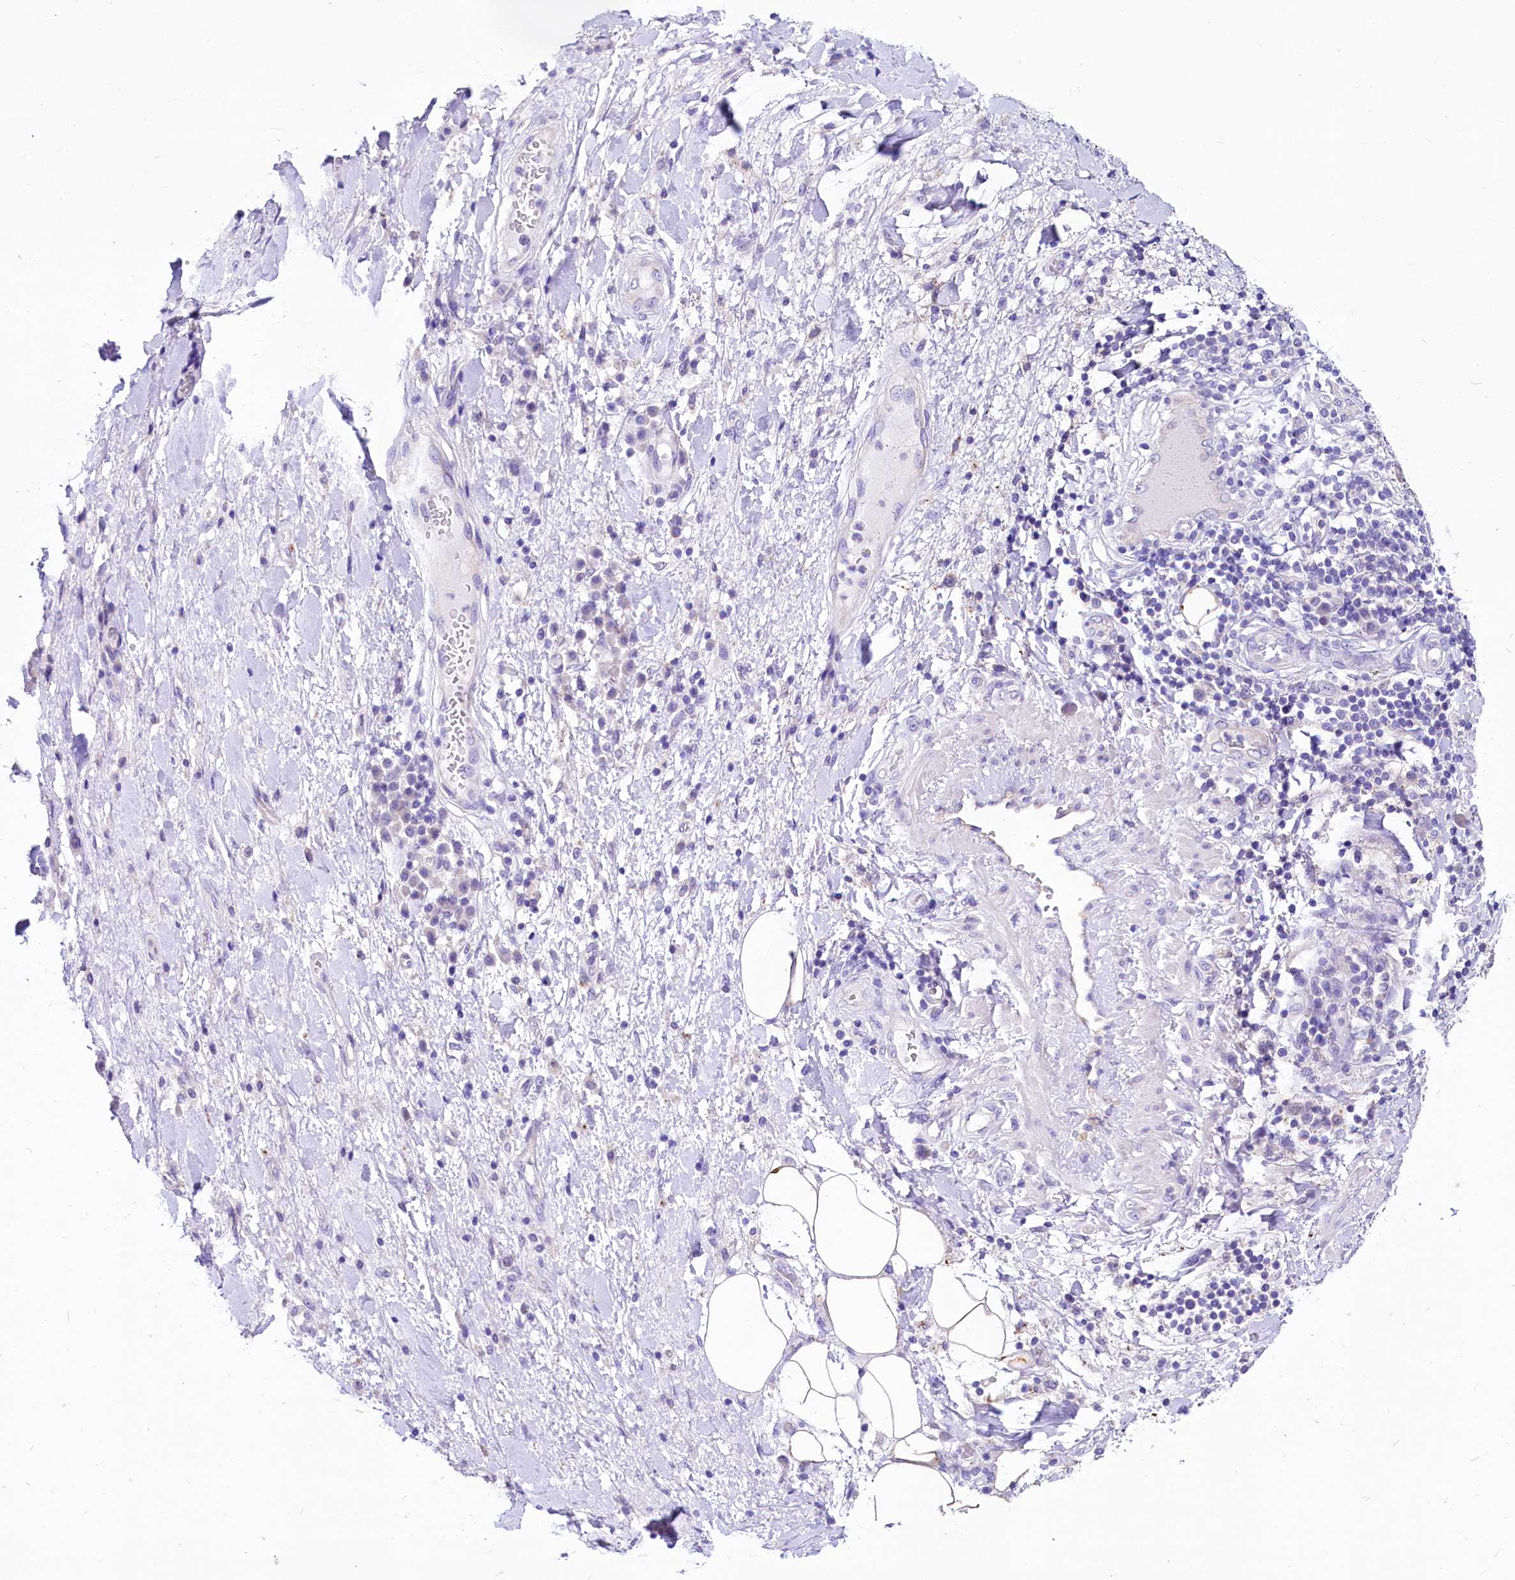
{"staining": {"intensity": "weak", "quantity": ">75%", "location": "cytoplasmic/membranous"}, "tissue": "adipose tissue", "cell_type": "Adipocytes", "image_type": "normal", "snomed": [{"axis": "morphology", "description": "Normal tissue, NOS"}, {"axis": "morphology", "description": "Squamous cell carcinoma, NOS"}, {"axis": "topography", "description": "Lymph node"}, {"axis": "topography", "description": "Bronchus"}, {"axis": "topography", "description": "Lung"}], "caption": "Brown immunohistochemical staining in unremarkable adipose tissue demonstrates weak cytoplasmic/membranous expression in approximately >75% of adipocytes.", "gene": "ABHD5", "patient": {"sex": "male", "age": 66}}